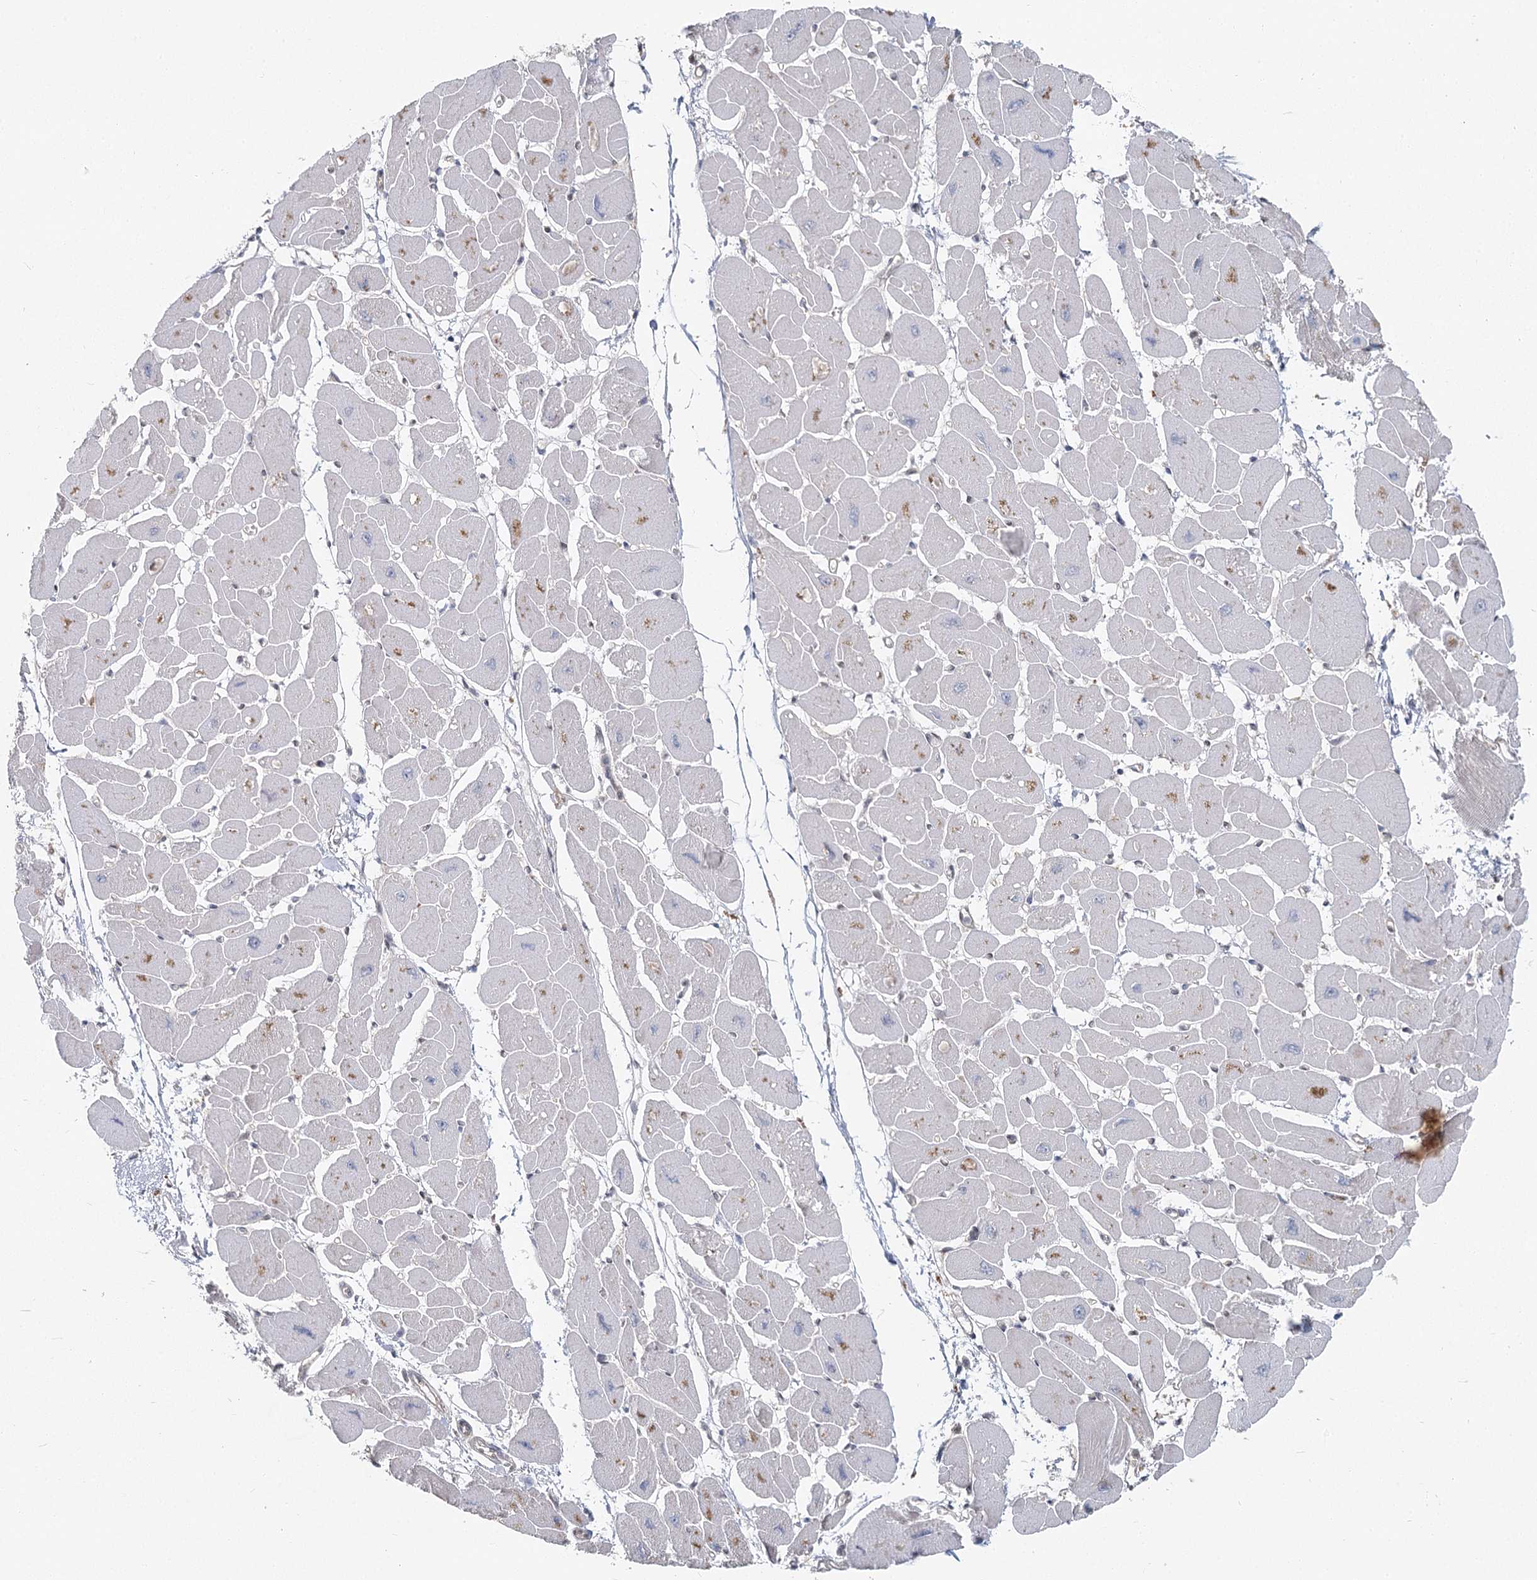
{"staining": {"intensity": "negative", "quantity": "none", "location": "none"}, "tissue": "heart muscle", "cell_type": "Cardiomyocytes", "image_type": "normal", "snomed": [{"axis": "morphology", "description": "Normal tissue, NOS"}, {"axis": "topography", "description": "Heart"}], "caption": "The immunohistochemistry (IHC) photomicrograph has no significant staining in cardiomyocytes of heart muscle. Brightfield microscopy of immunohistochemistry (IHC) stained with DAB (brown) and hematoxylin (blue), captured at high magnification.", "gene": "THNSL1", "patient": {"sex": "female", "age": 54}}